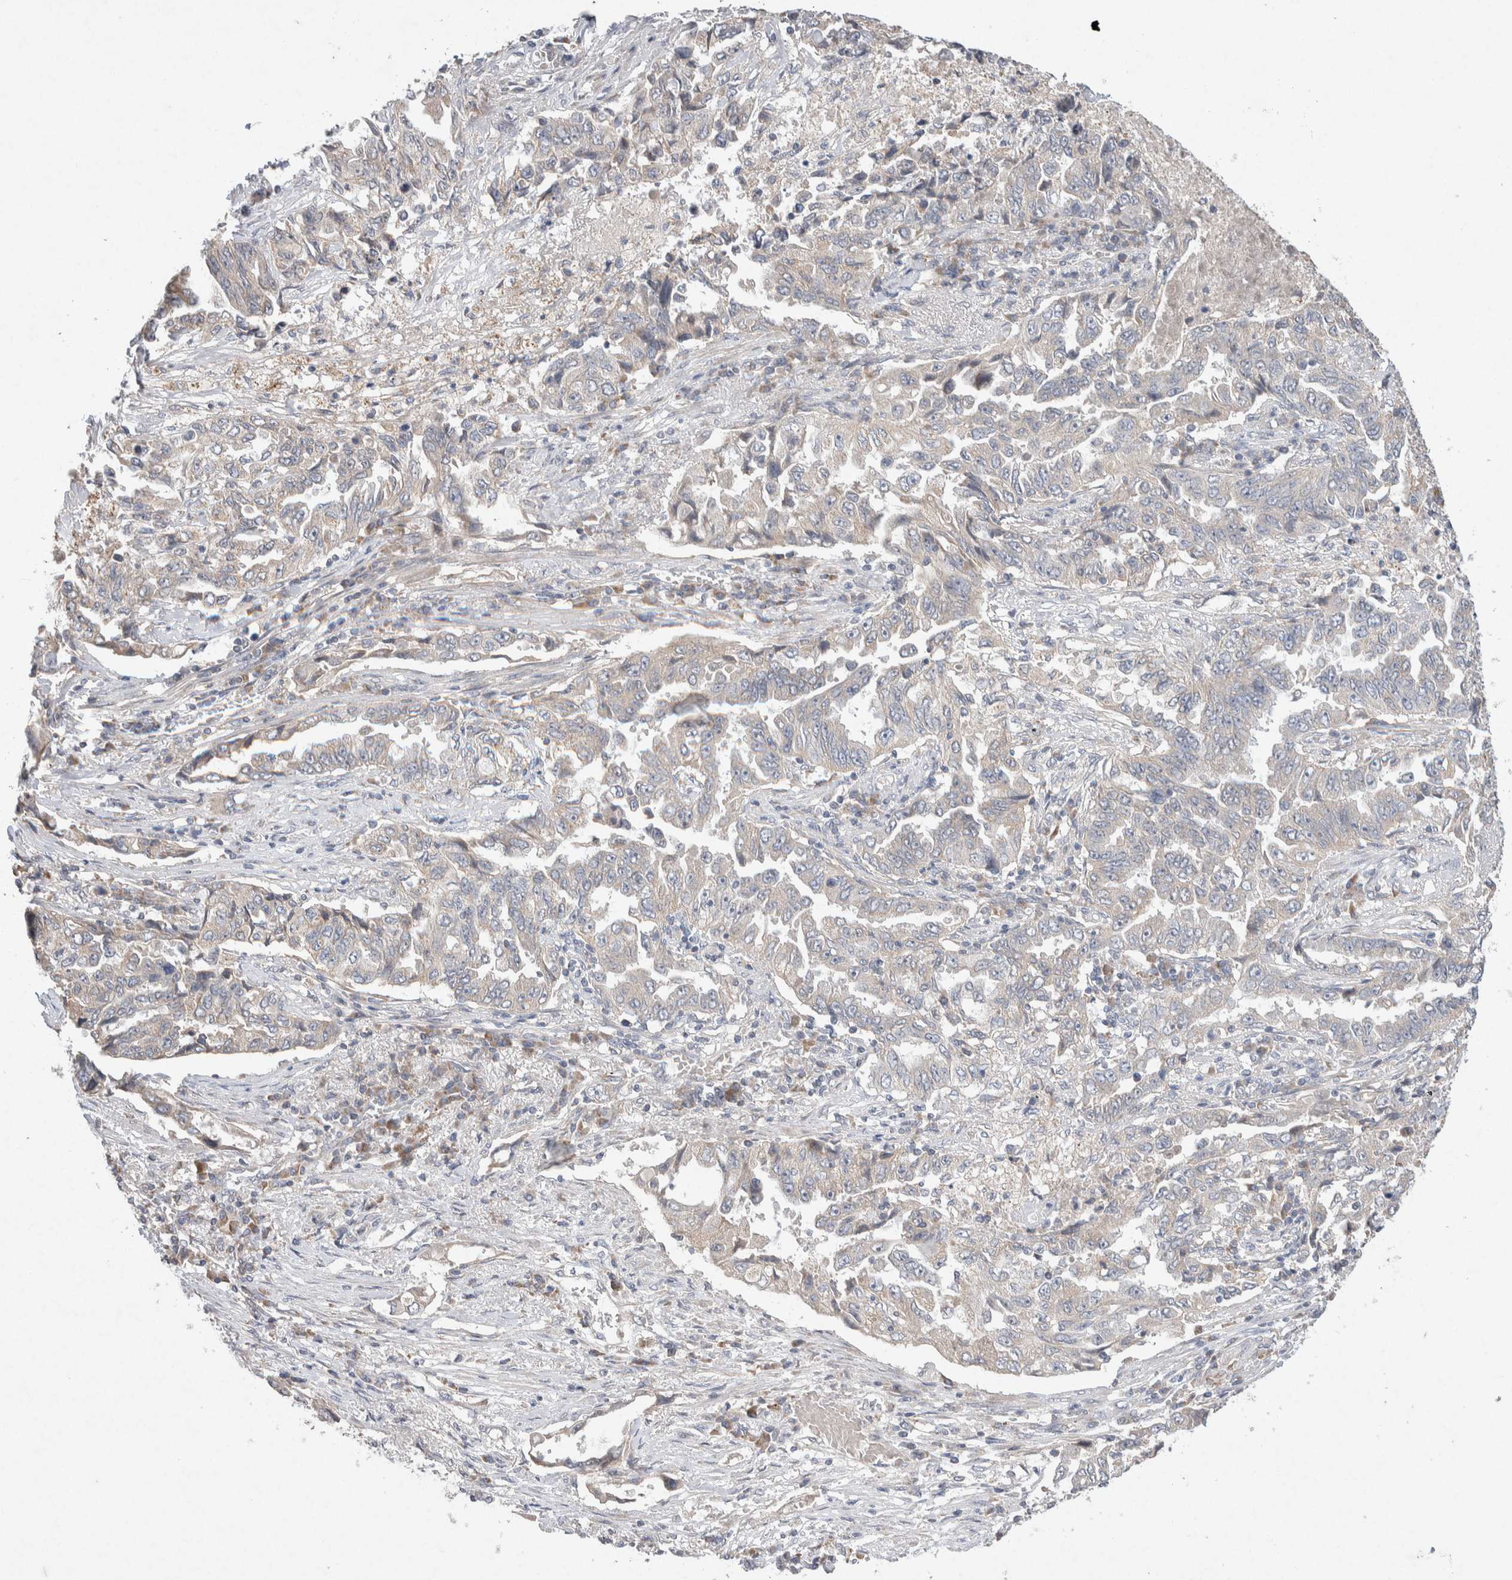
{"staining": {"intensity": "weak", "quantity": "25%-75%", "location": "cytoplasmic/membranous"}, "tissue": "lung cancer", "cell_type": "Tumor cells", "image_type": "cancer", "snomed": [{"axis": "morphology", "description": "Adenocarcinoma, NOS"}, {"axis": "topography", "description": "Lung"}], "caption": "Protein staining of lung cancer (adenocarcinoma) tissue demonstrates weak cytoplasmic/membranous expression in approximately 25%-75% of tumor cells.", "gene": "CMTM4", "patient": {"sex": "female", "age": 51}}